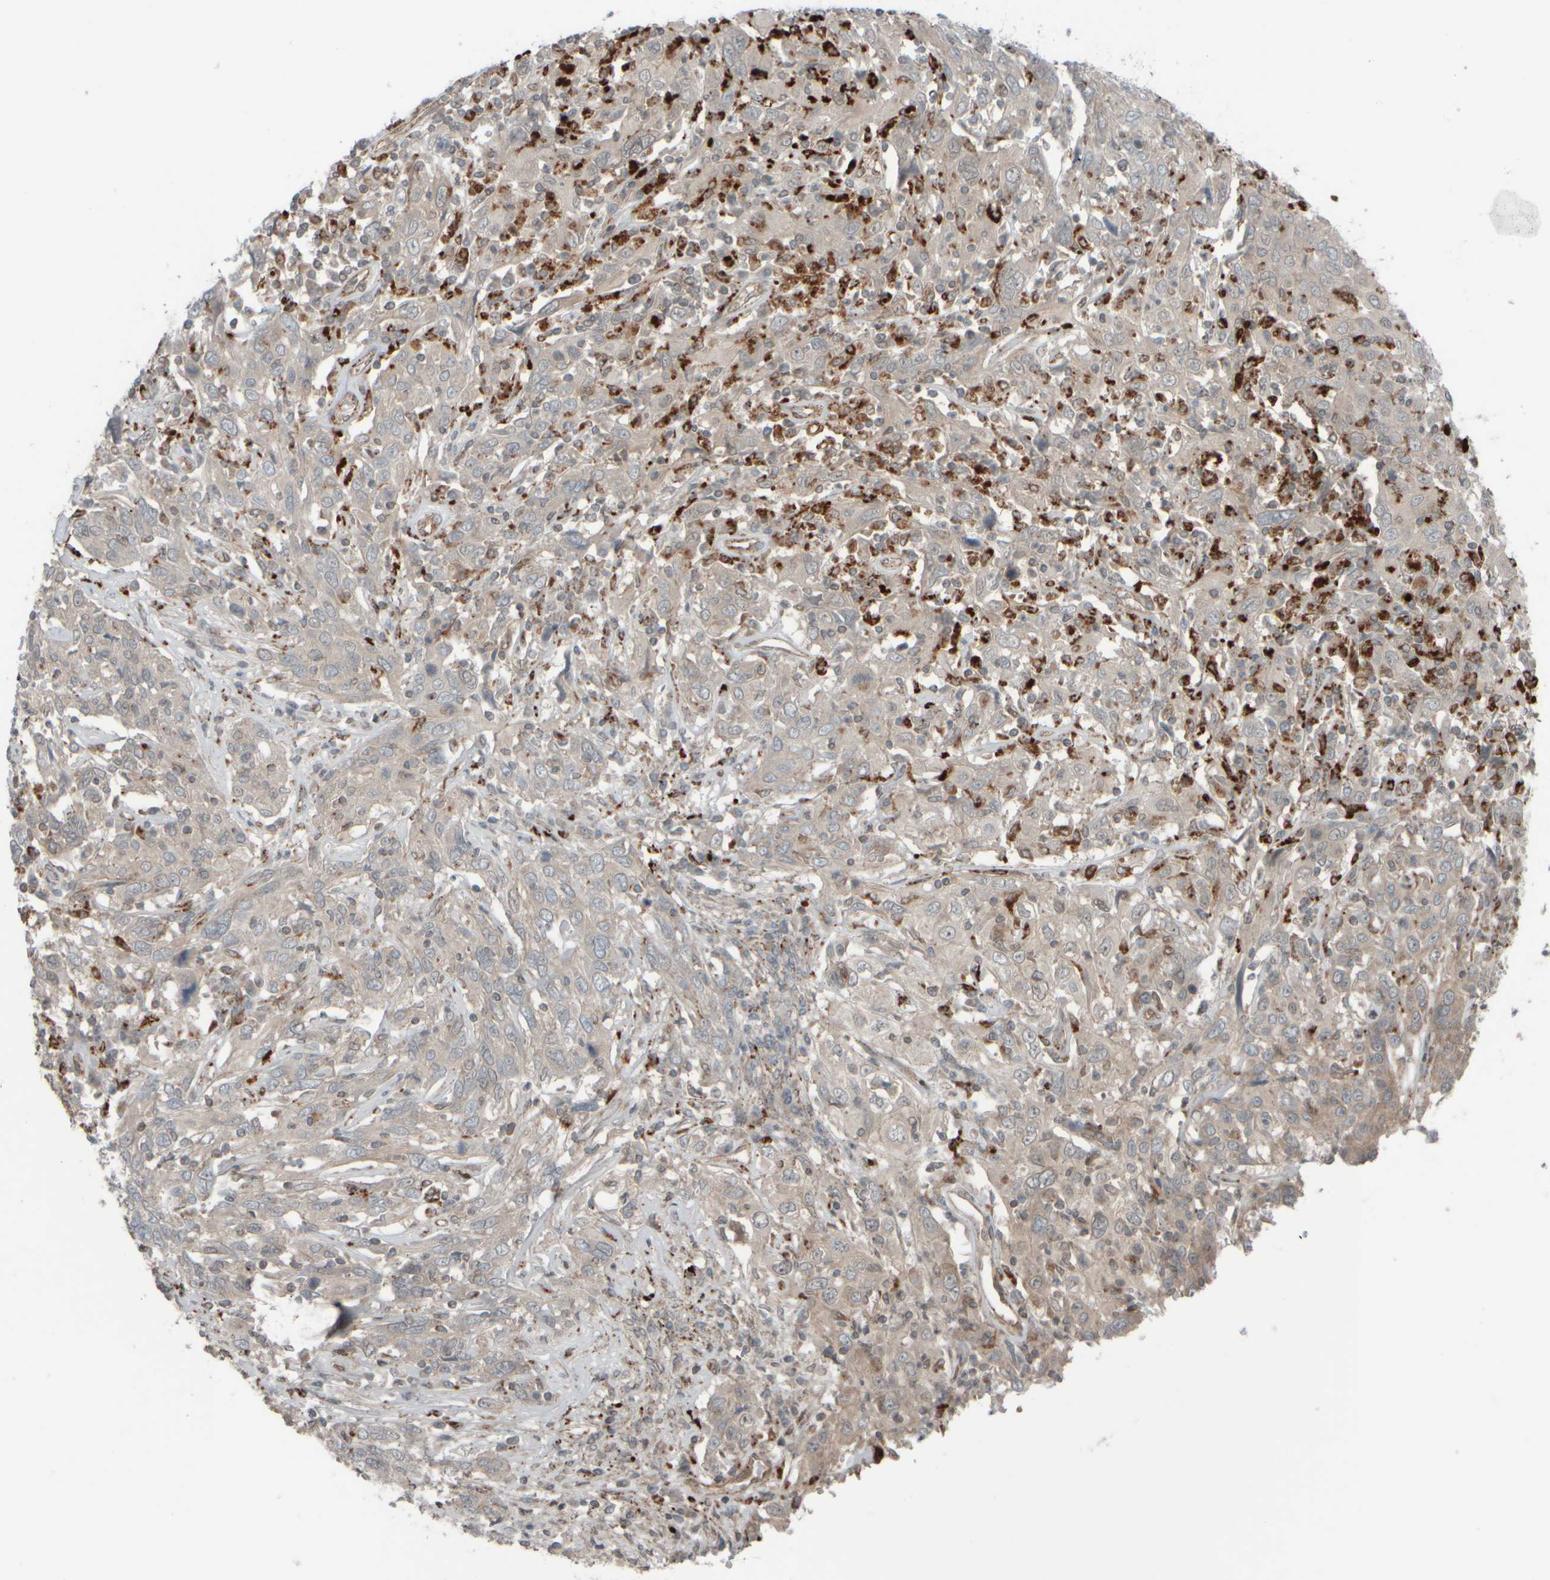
{"staining": {"intensity": "negative", "quantity": "none", "location": "none"}, "tissue": "cervical cancer", "cell_type": "Tumor cells", "image_type": "cancer", "snomed": [{"axis": "morphology", "description": "Squamous cell carcinoma, NOS"}, {"axis": "topography", "description": "Cervix"}], "caption": "Immunohistochemical staining of cervical squamous cell carcinoma demonstrates no significant positivity in tumor cells. (IHC, brightfield microscopy, high magnification).", "gene": "GIGYF1", "patient": {"sex": "female", "age": 46}}